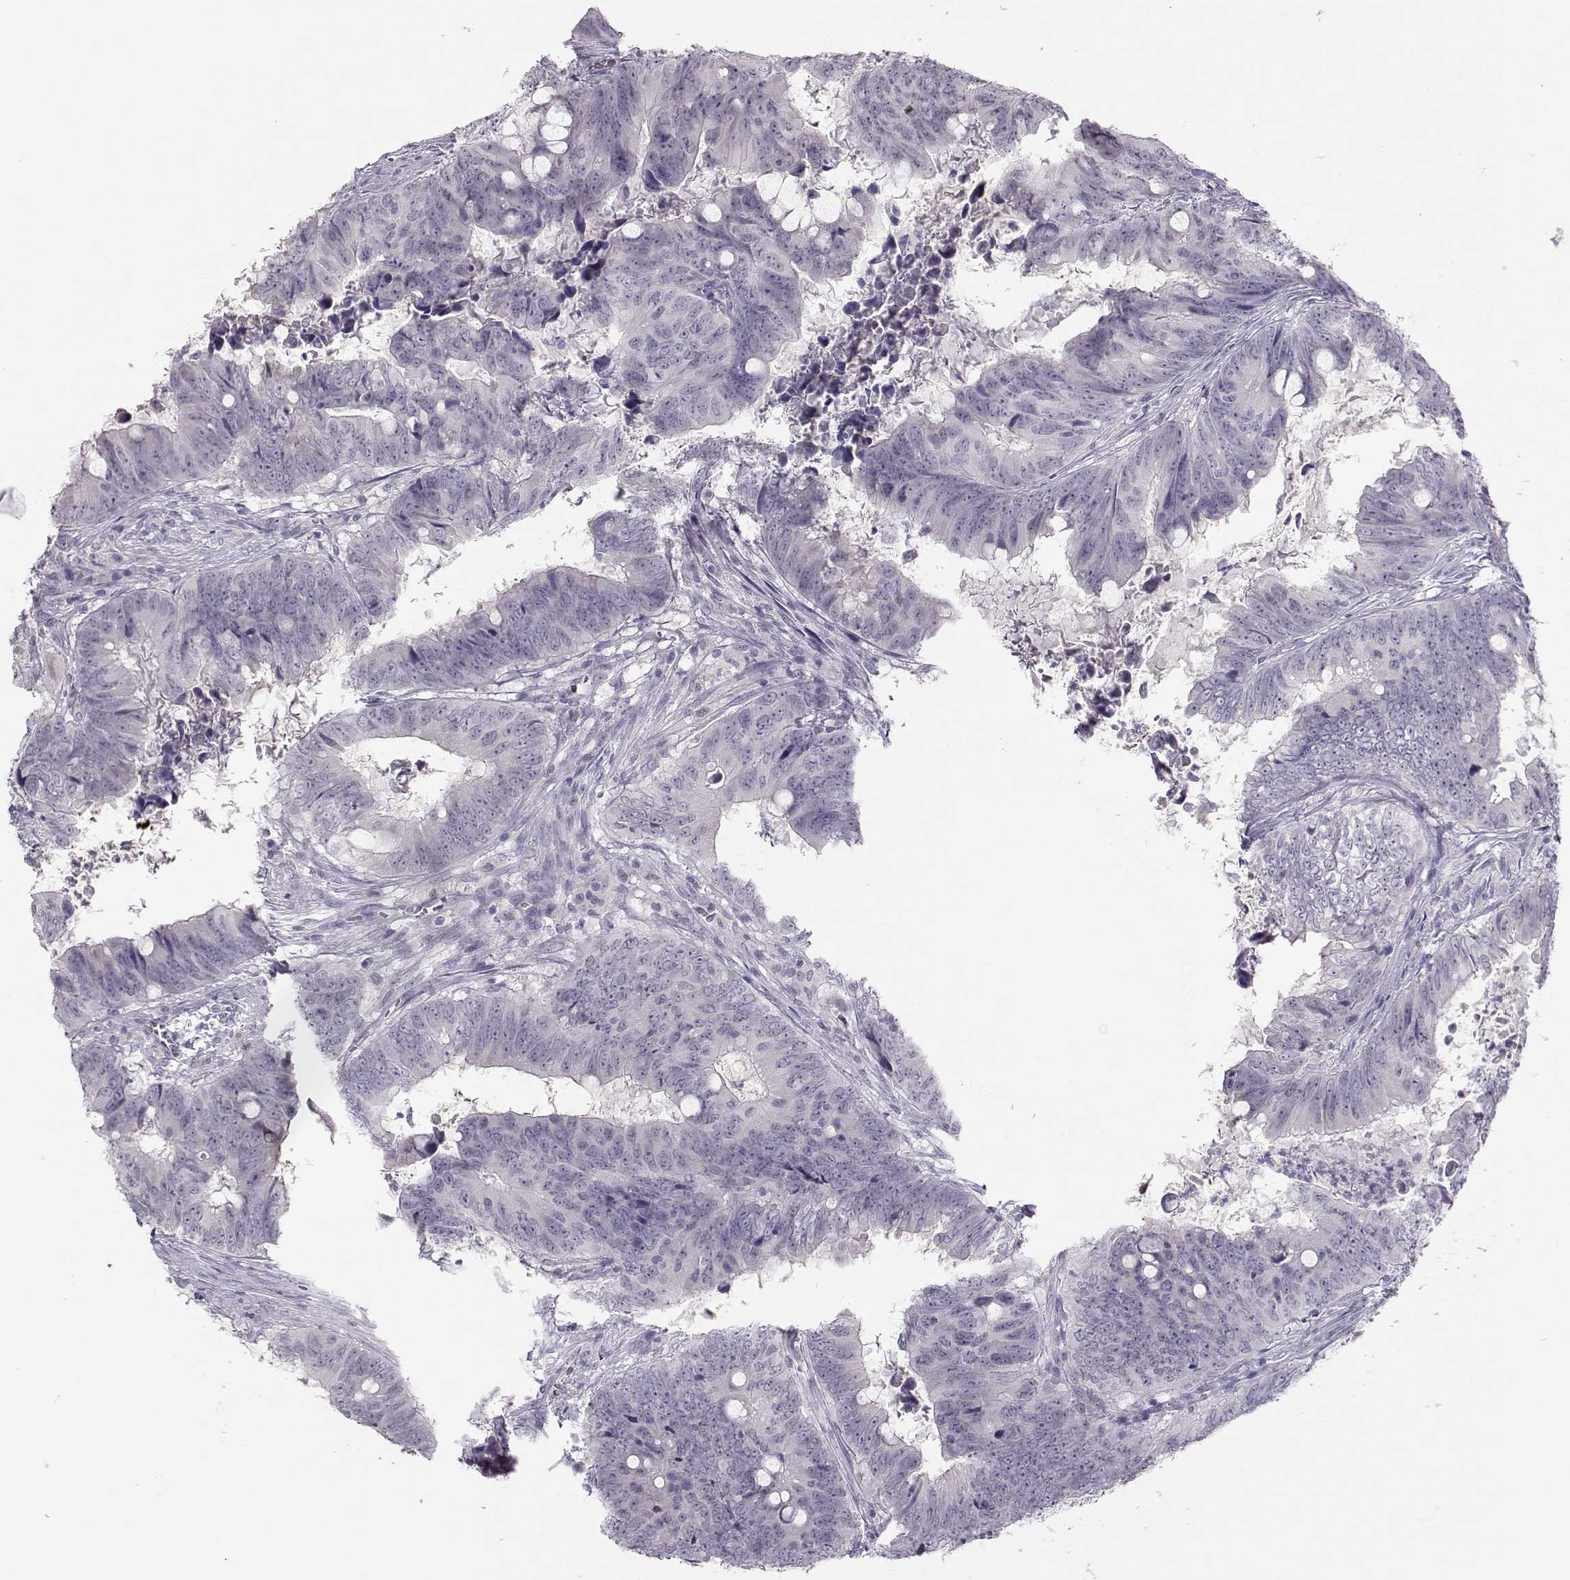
{"staining": {"intensity": "negative", "quantity": "none", "location": "none"}, "tissue": "colorectal cancer", "cell_type": "Tumor cells", "image_type": "cancer", "snomed": [{"axis": "morphology", "description": "Adenocarcinoma, NOS"}, {"axis": "topography", "description": "Colon"}], "caption": "Colorectal adenocarcinoma was stained to show a protein in brown. There is no significant staining in tumor cells. The staining is performed using DAB (3,3'-diaminobenzidine) brown chromogen with nuclei counter-stained in using hematoxylin.", "gene": "IMPG1", "patient": {"sex": "female", "age": 82}}